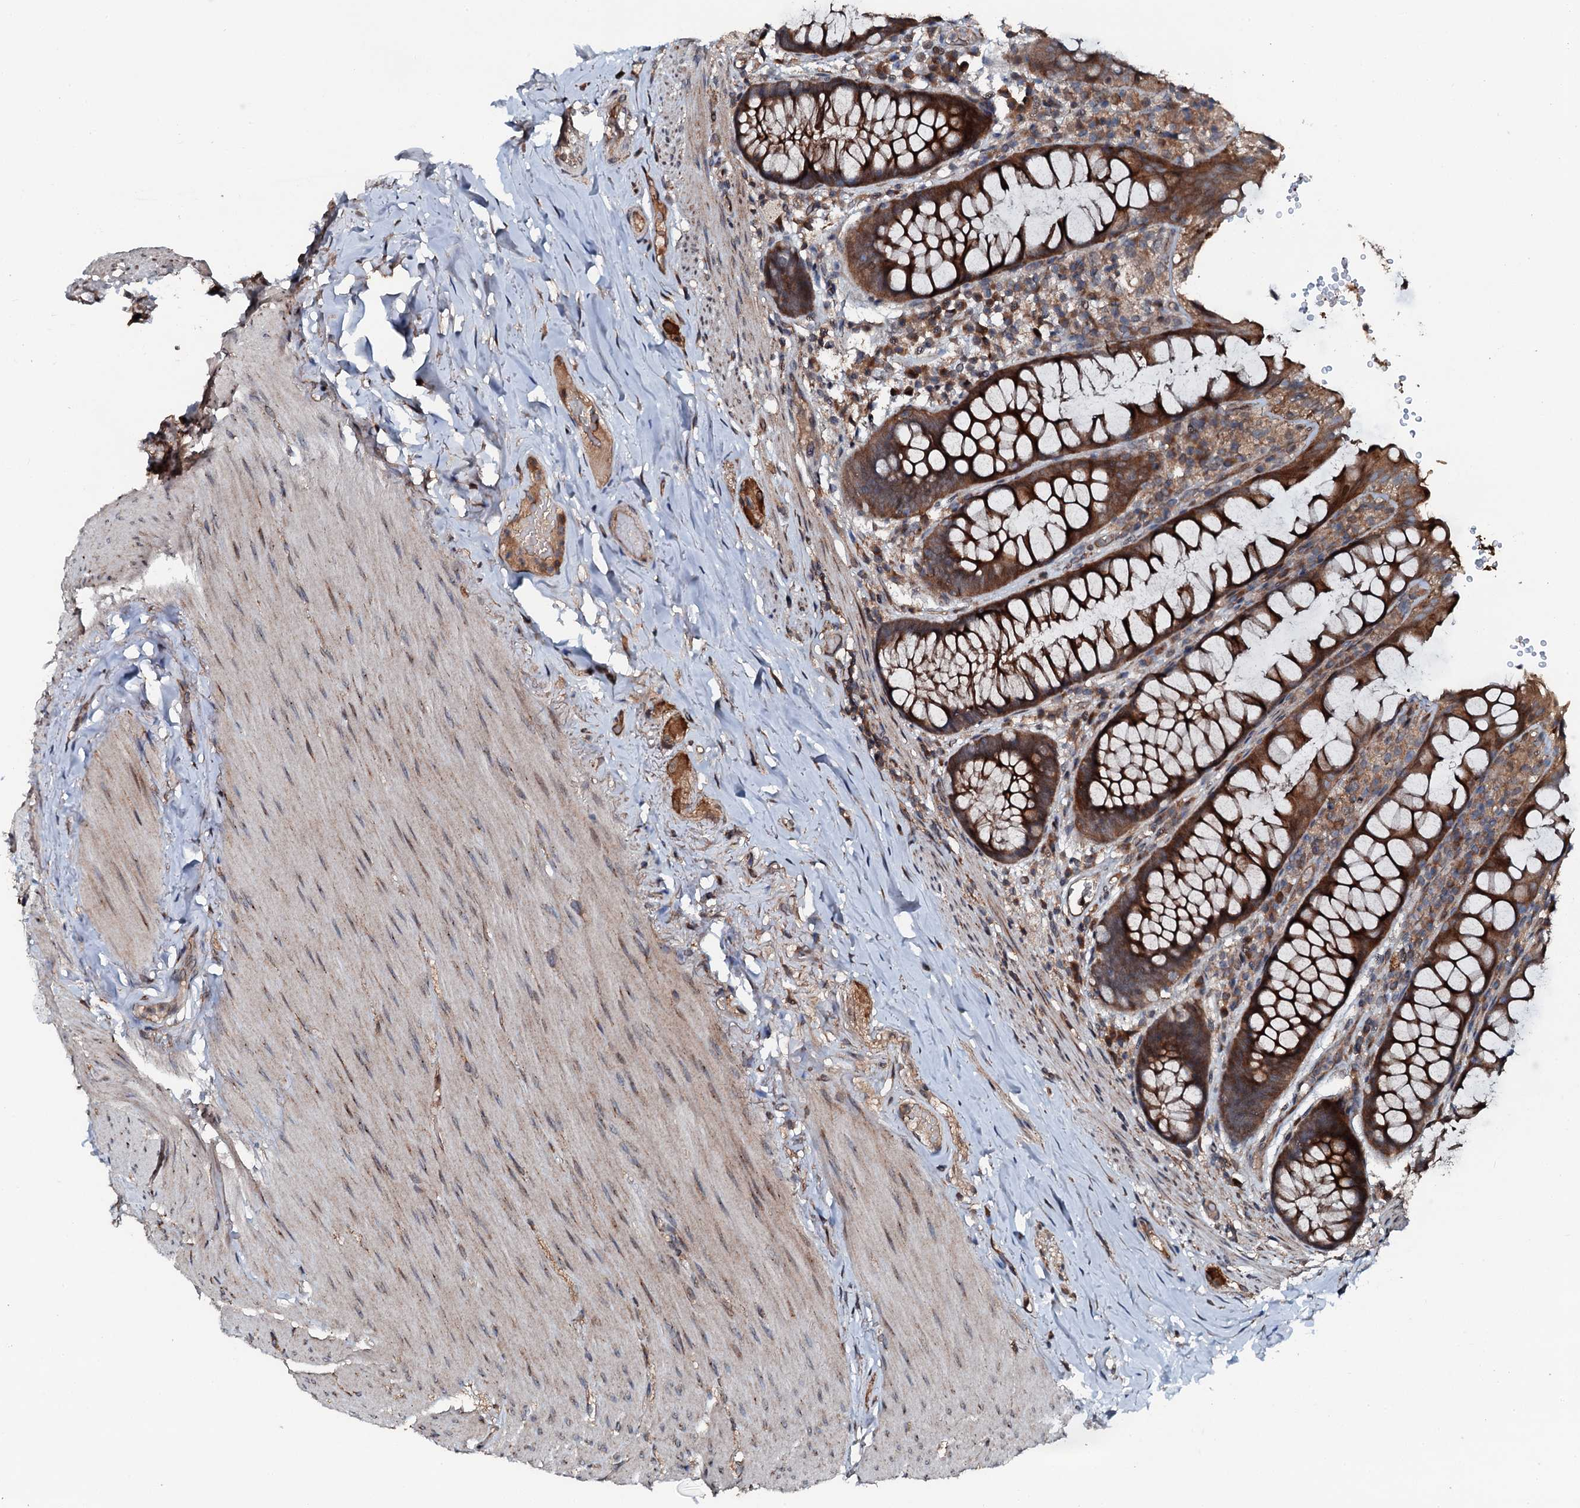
{"staining": {"intensity": "moderate", "quantity": ">75%", "location": "cytoplasmic/membranous"}, "tissue": "rectum", "cell_type": "Glandular cells", "image_type": "normal", "snomed": [{"axis": "morphology", "description": "Normal tissue, NOS"}, {"axis": "topography", "description": "Rectum"}], "caption": "Immunohistochemistry (IHC) staining of normal rectum, which demonstrates medium levels of moderate cytoplasmic/membranous staining in approximately >75% of glandular cells indicating moderate cytoplasmic/membranous protein positivity. The staining was performed using DAB (3,3'-diaminobenzidine) (brown) for protein detection and nuclei were counterstained in hematoxylin (blue).", "gene": "FLYWCH1", "patient": {"sex": "male", "age": 83}}